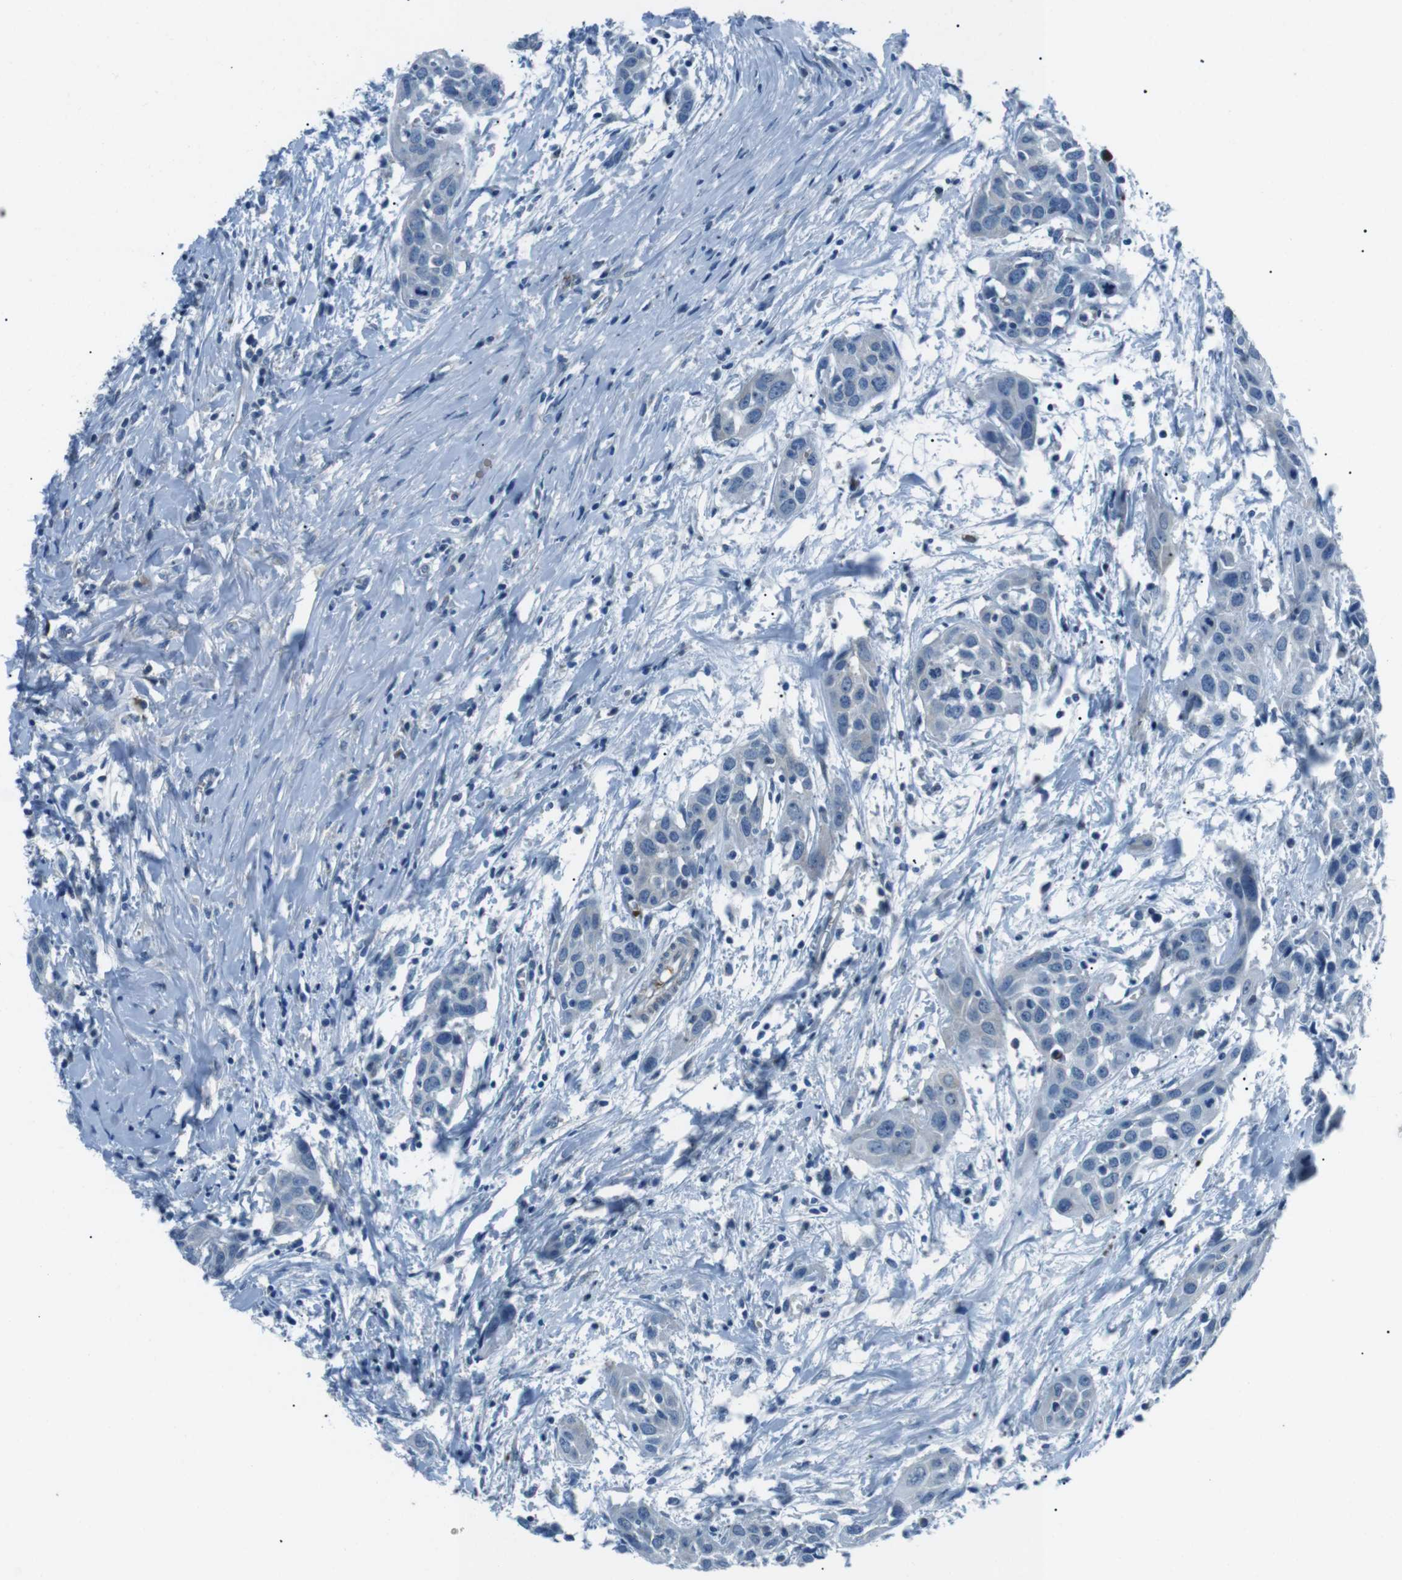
{"staining": {"intensity": "negative", "quantity": "none", "location": "none"}, "tissue": "head and neck cancer", "cell_type": "Tumor cells", "image_type": "cancer", "snomed": [{"axis": "morphology", "description": "Squamous cell carcinoma, NOS"}, {"axis": "topography", "description": "Oral tissue"}, {"axis": "topography", "description": "Head-Neck"}], "caption": "Protein analysis of head and neck squamous cell carcinoma demonstrates no significant staining in tumor cells.", "gene": "ST6GAL1", "patient": {"sex": "female", "age": 50}}